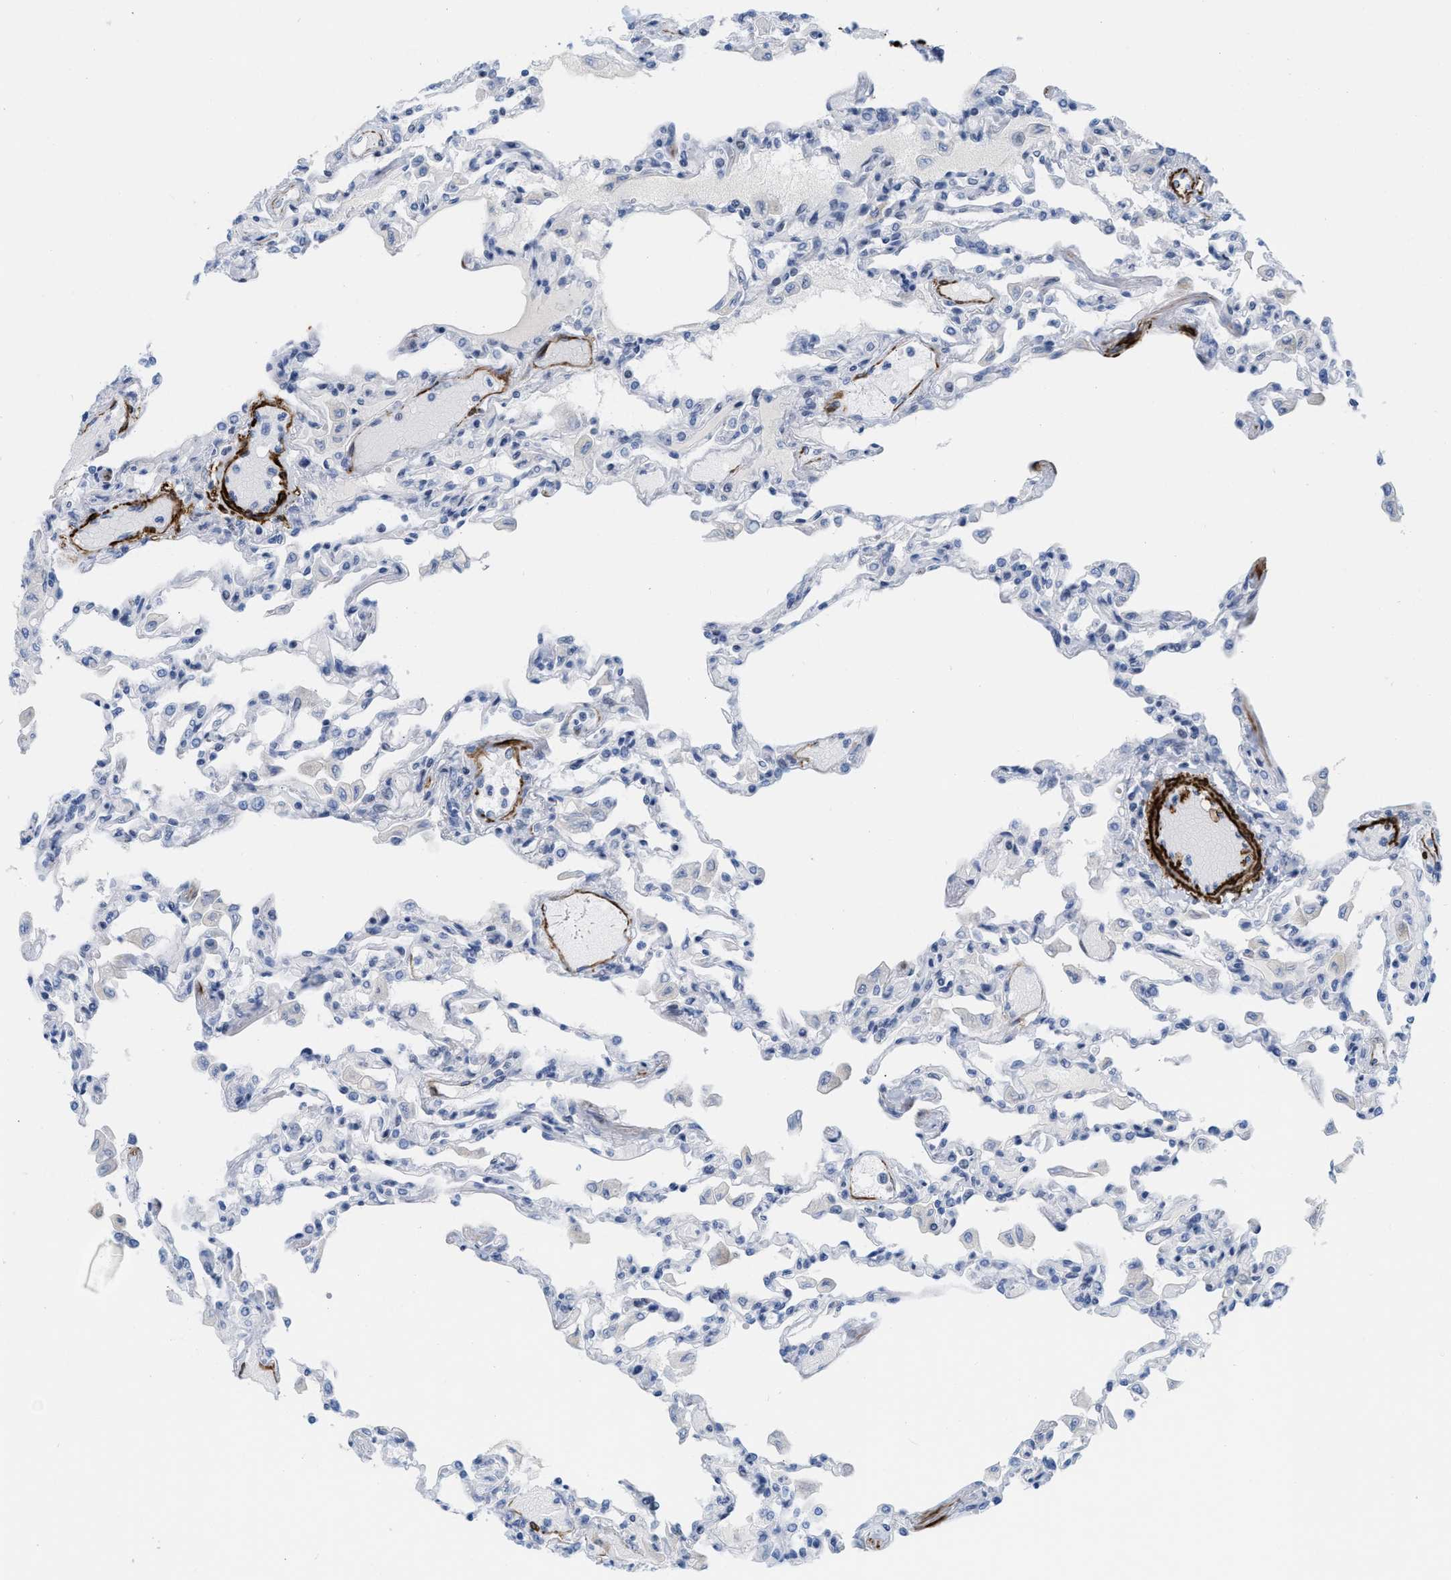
{"staining": {"intensity": "negative", "quantity": "none", "location": "none"}, "tissue": "lung", "cell_type": "Alveolar cells", "image_type": "normal", "snomed": [{"axis": "morphology", "description": "Normal tissue, NOS"}, {"axis": "topography", "description": "Bronchus"}, {"axis": "topography", "description": "Lung"}], "caption": "Protein analysis of normal lung reveals no significant expression in alveolar cells. (DAB (3,3'-diaminobenzidine) IHC visualized using brightfield microscopy, high magnification).", "gene": "TAGLN", "patient": {"sex": "female", "age": 49}}